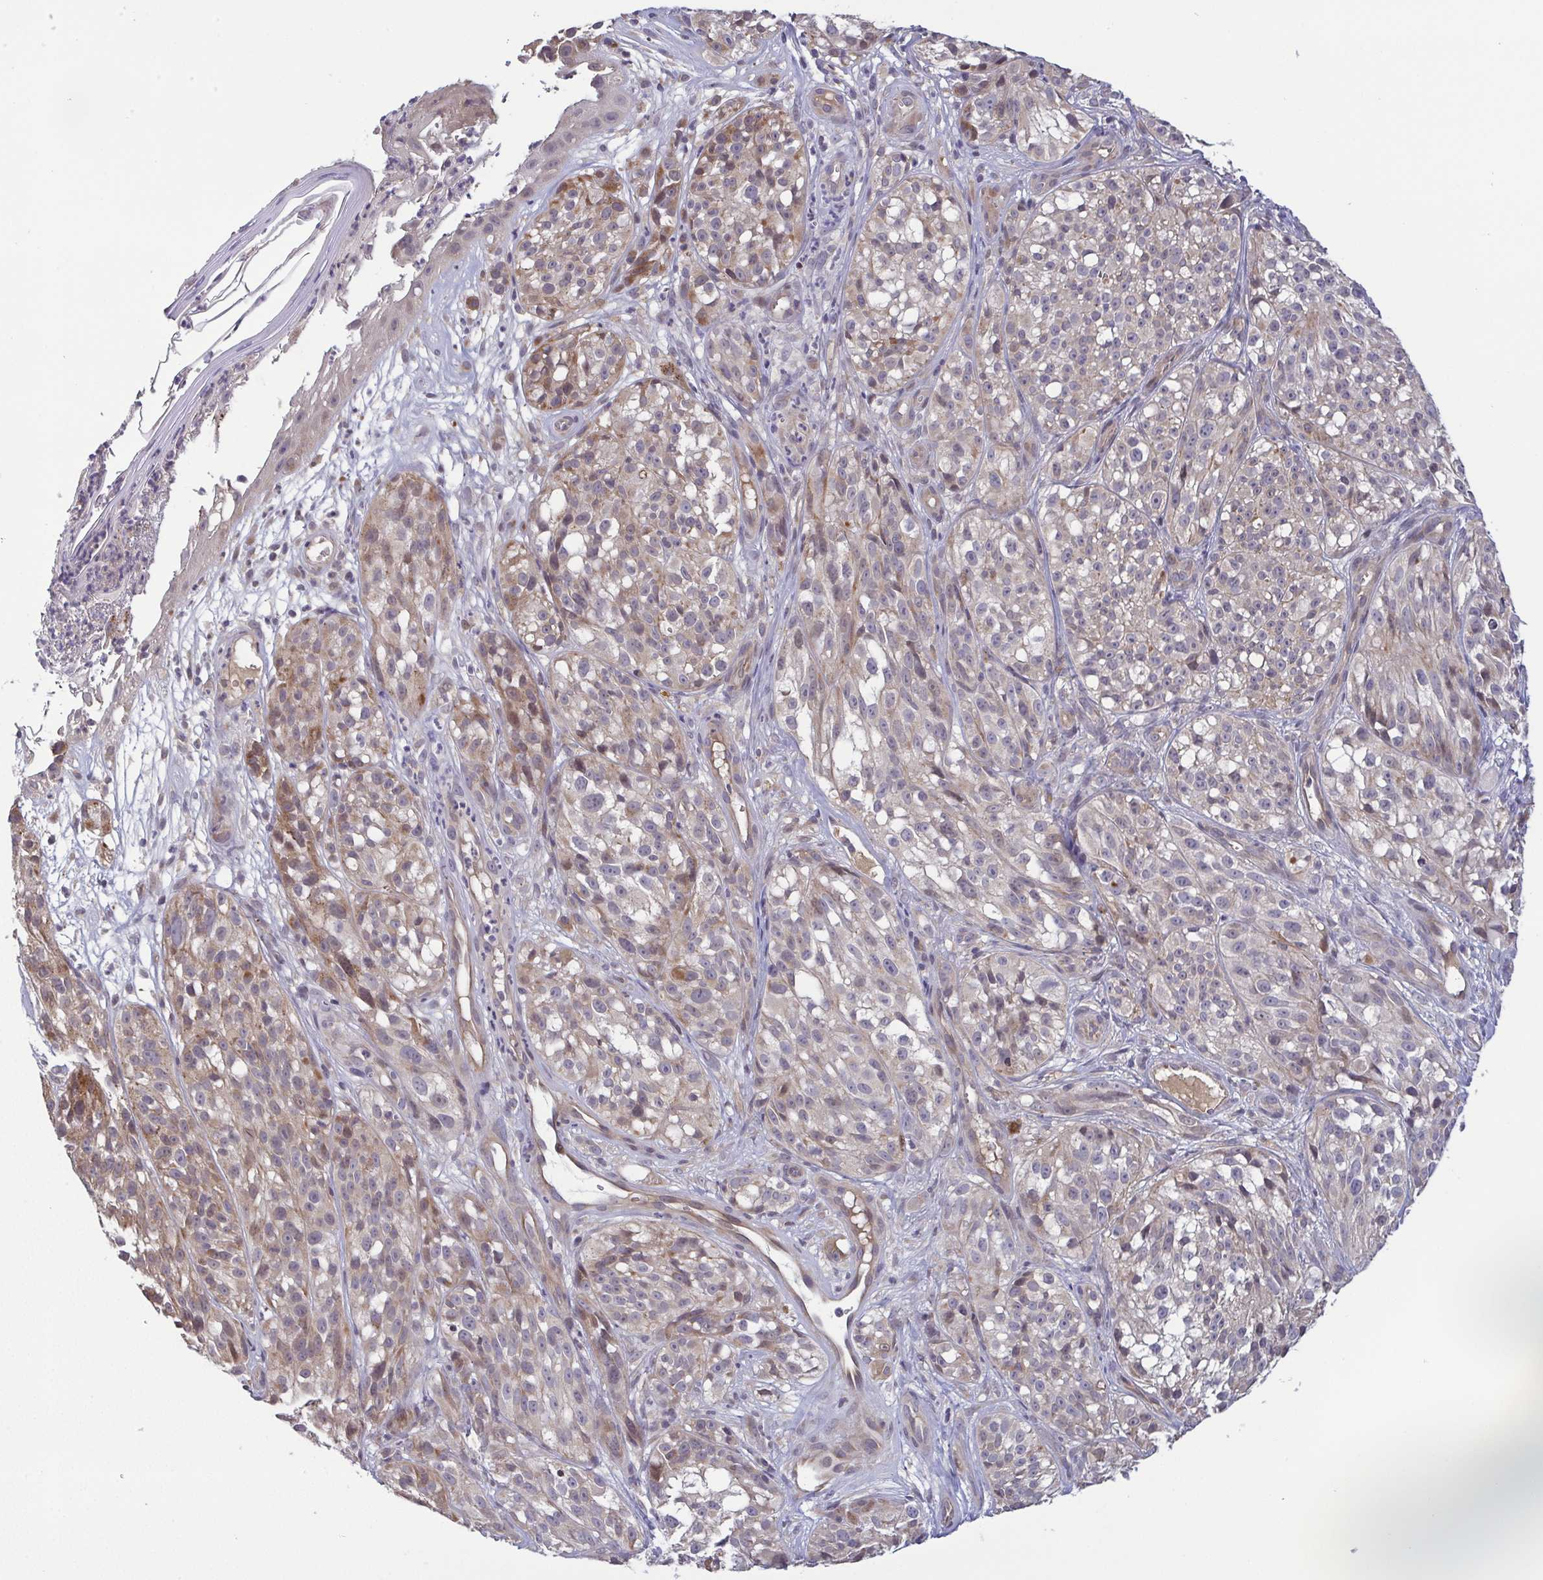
{"staining": {"intensity": "weak", "quantity": "25%-75%", "location": "cytoplasmic/membranous"}, "tissue": "melanoma", "cell_type": "Tumor cells", "image_type": "cancer", "snomed": [{"axis": "morphology", "description": "Malignant melanoma, NOS"}, {"axis": "topography", "description": "Skin"}], "caption": "This histopathology image displays immunohistochemistry staining of malignant melanoma, with low weak cytoplasmic/membranous positivity in about 25%-75% of tumor cells.", "gene": "OSBPL7", "patient": {"sex": "female", "age": 85}}